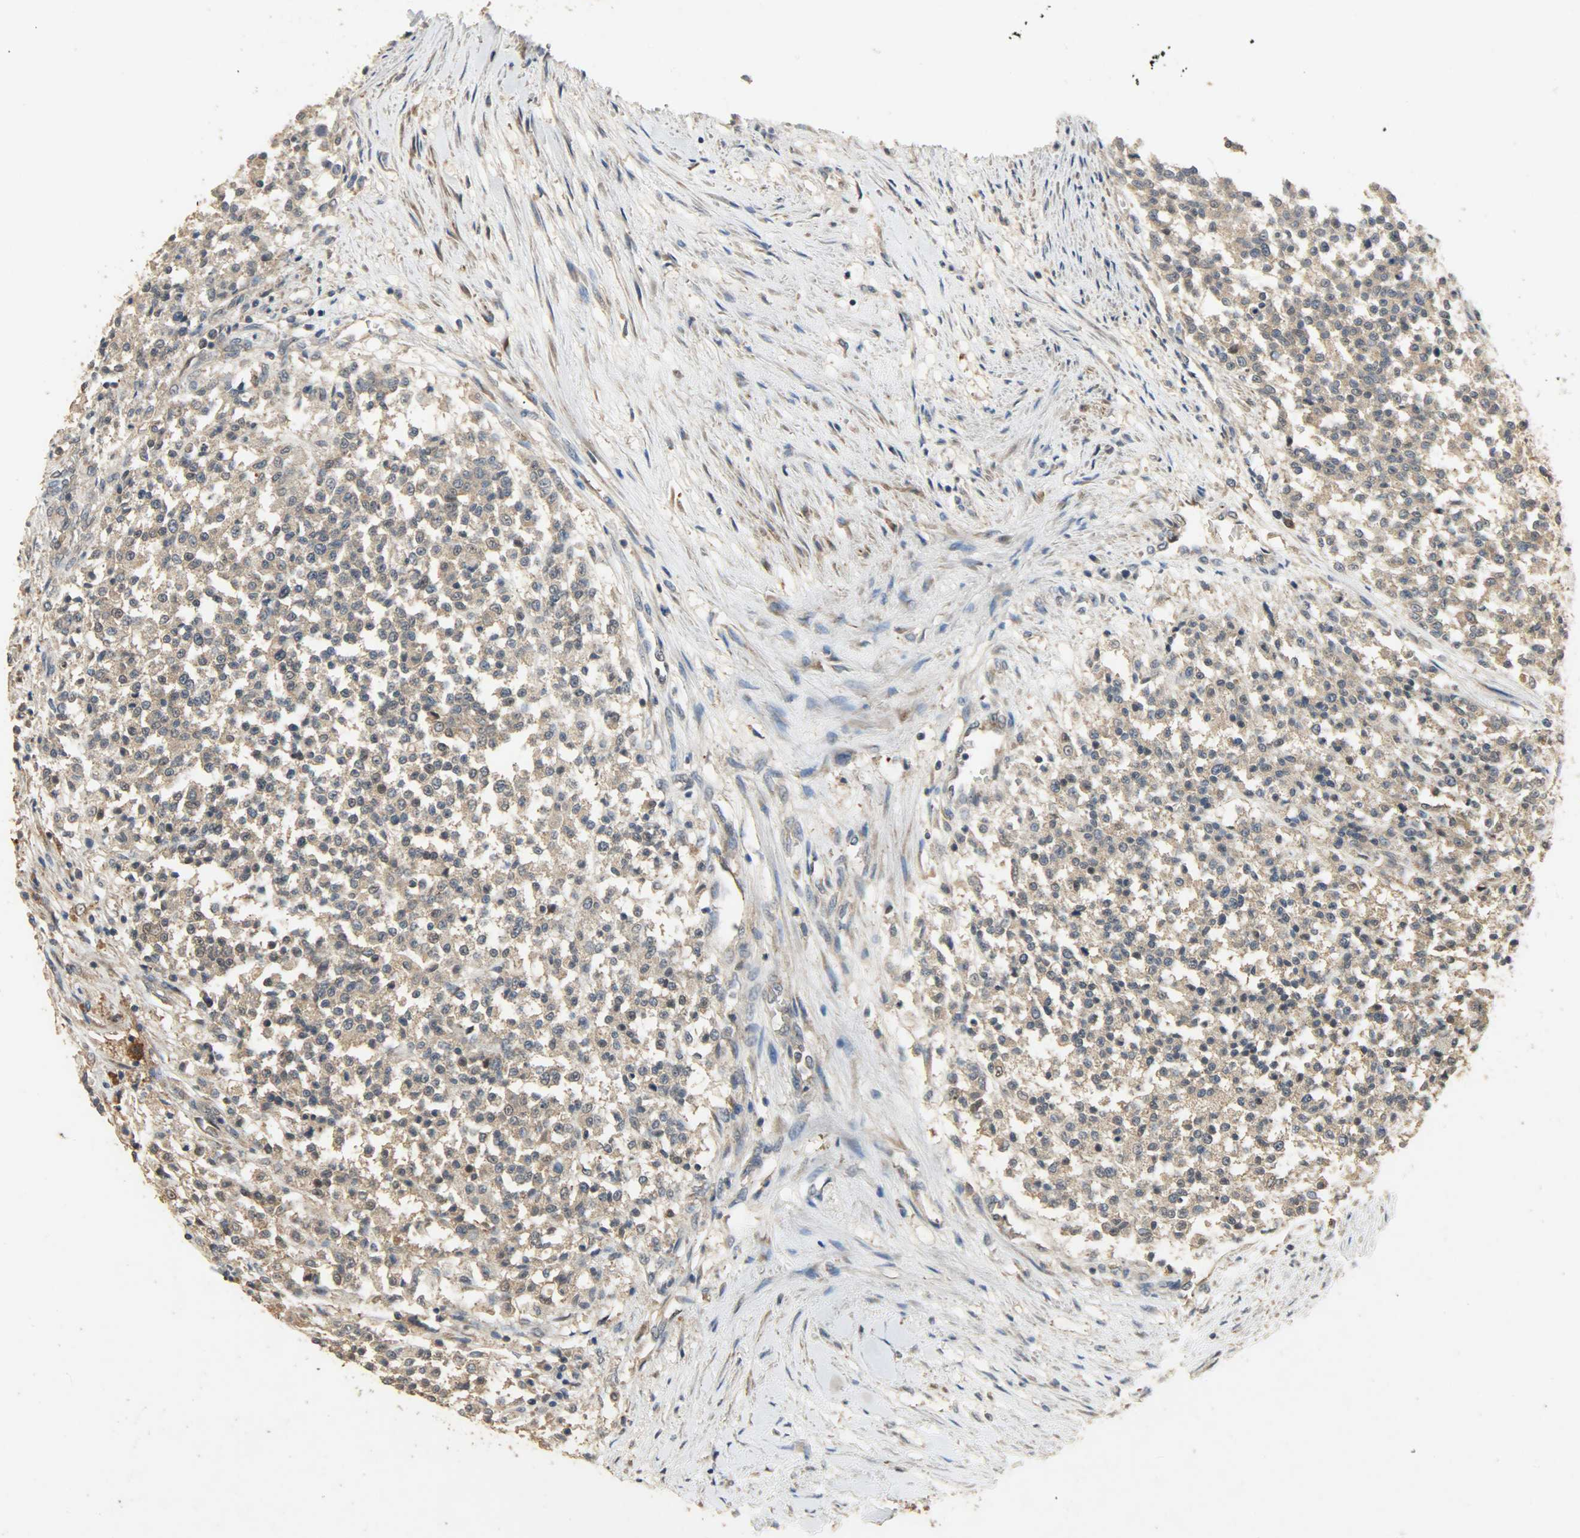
{"staining": {"intensity": "moderate", "quantity": ">75%", "location": "cytoplasmic/membranous"}, "tissue": "testis cancer", "cell_type": "Tumor cells", "image_type": "cancer", "snomed": [{"axis": "morphology", "description": "Seminoma, NOS"}, {"axis": "topography", "description": "Testis"}], "caption": "An image of human testis cancer stained for a protein reveals moderate cytoplasmic/membranous brown staining in tumor cells. Ihc stains the protein in brown and the nuclei are stained blue.", "gene": "CDKN2C", "patient": {"sex": "male", "age": 59}}